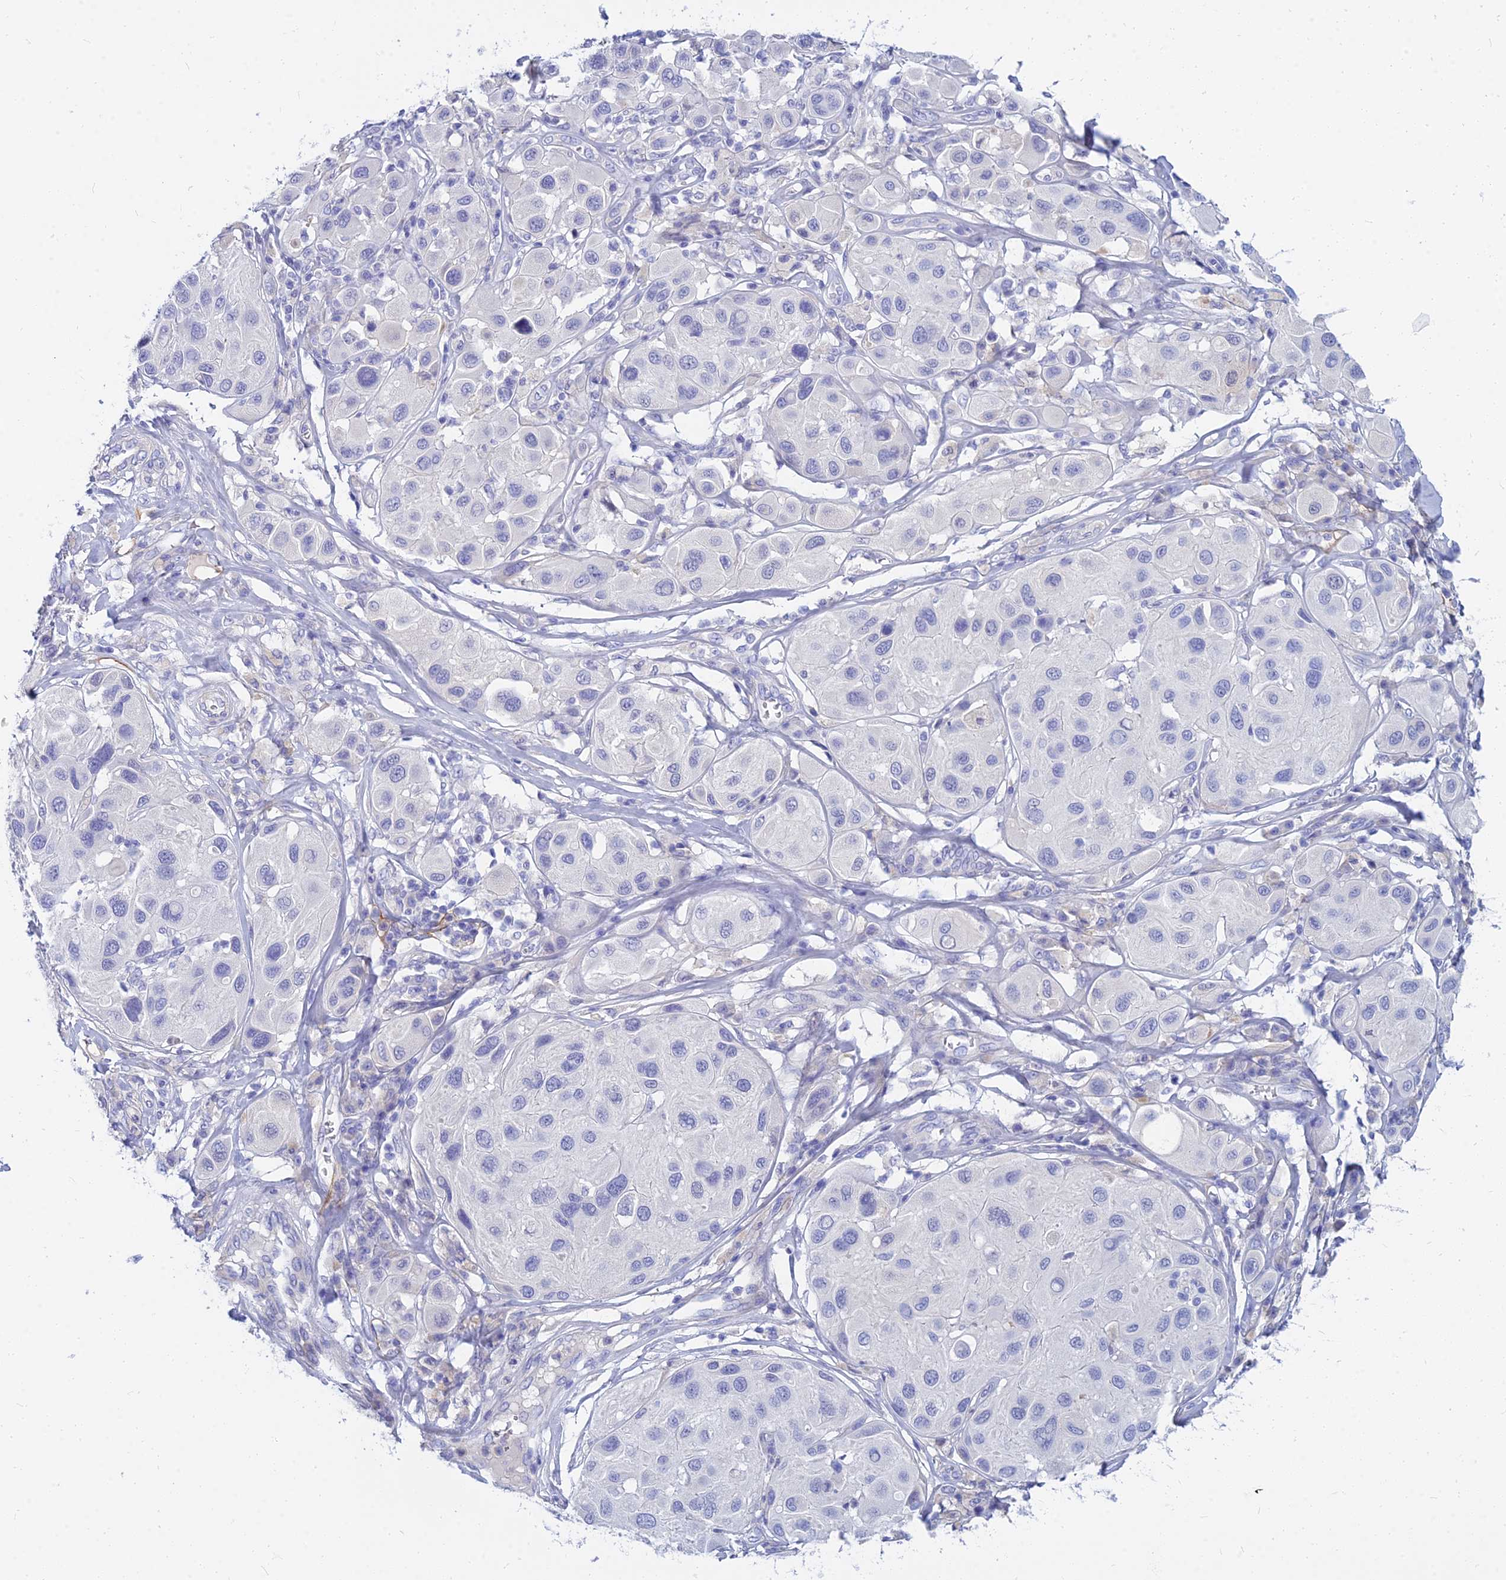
{"staining": {"intensity": "negative", "quantity": "none", "location": "none"}, "tissue": "melanoma", "cell_type": "Tumor cells", "image_type": "cancer", "snomed": [{"axis": "morphology", "description": "Malignant melanoma, Metastatic site"}, {"axis": "topography", "description": "Skin"}], "caption": "A histopathology image of melanoma stained for a protein displays no brown staining in tumor cells. (Stains: DAB immunohistochemistry with hematoxylin counter stain, Microscopy: brightfield microscopy at high magnification).", "gene": "ZNF552", "patient": {"sex": "male", "age": 41}}